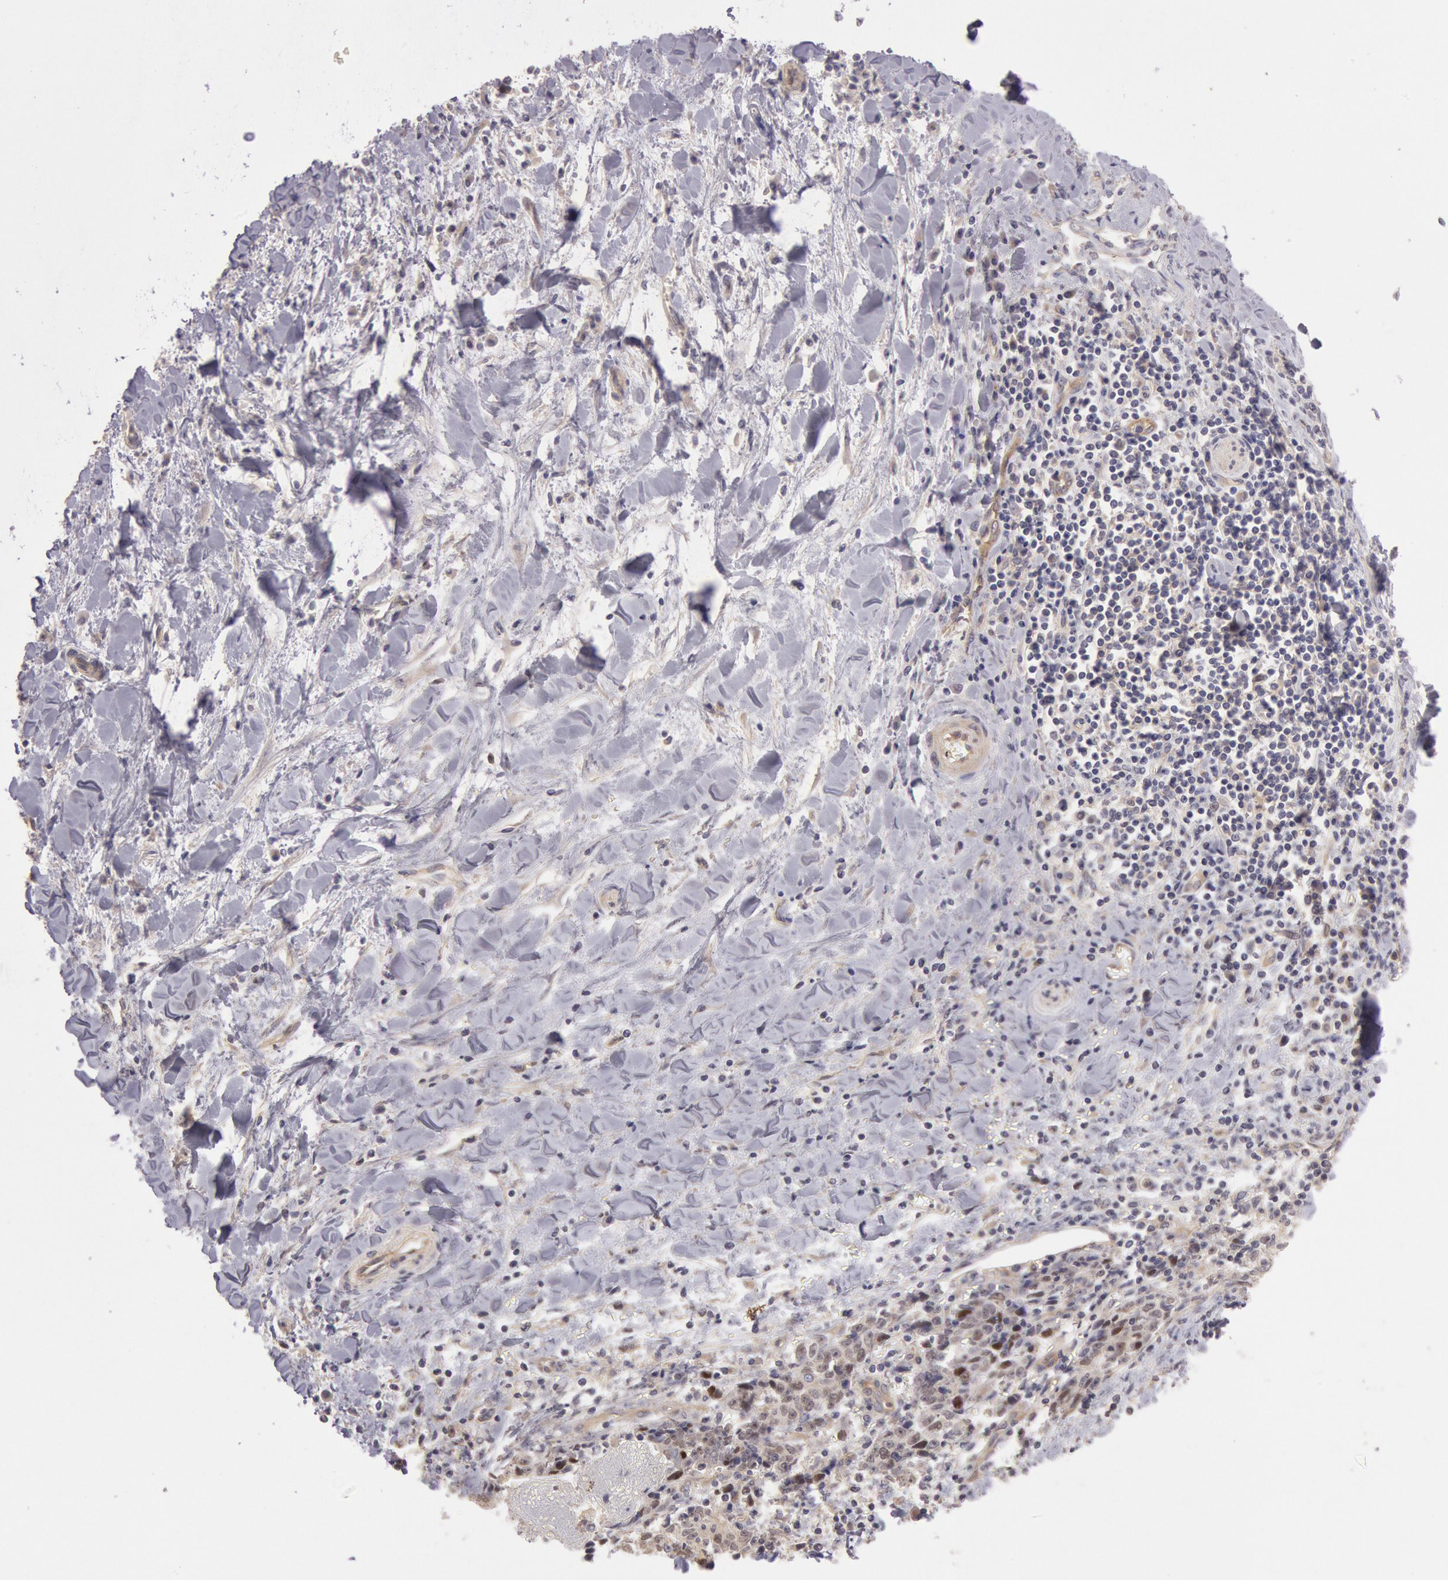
{"staining": {"intensity": "negative", "quantity": "none", "location": "none"}, "tissue": "liver cancer", "cell_type": "Tumor cells", "image_type": "cancer", "snomed": [{"axis": "morphology", "description": "Cholangiocarcinoma"}, {"axis": "topography", "description": "Liver"}], "caption": "Liver cholangiocarcinoma stained for a protein using IHC reveals no positivity tumor cells.", "gene": "AMOTL1", "patient": {"sex": "male", "age": 57}}